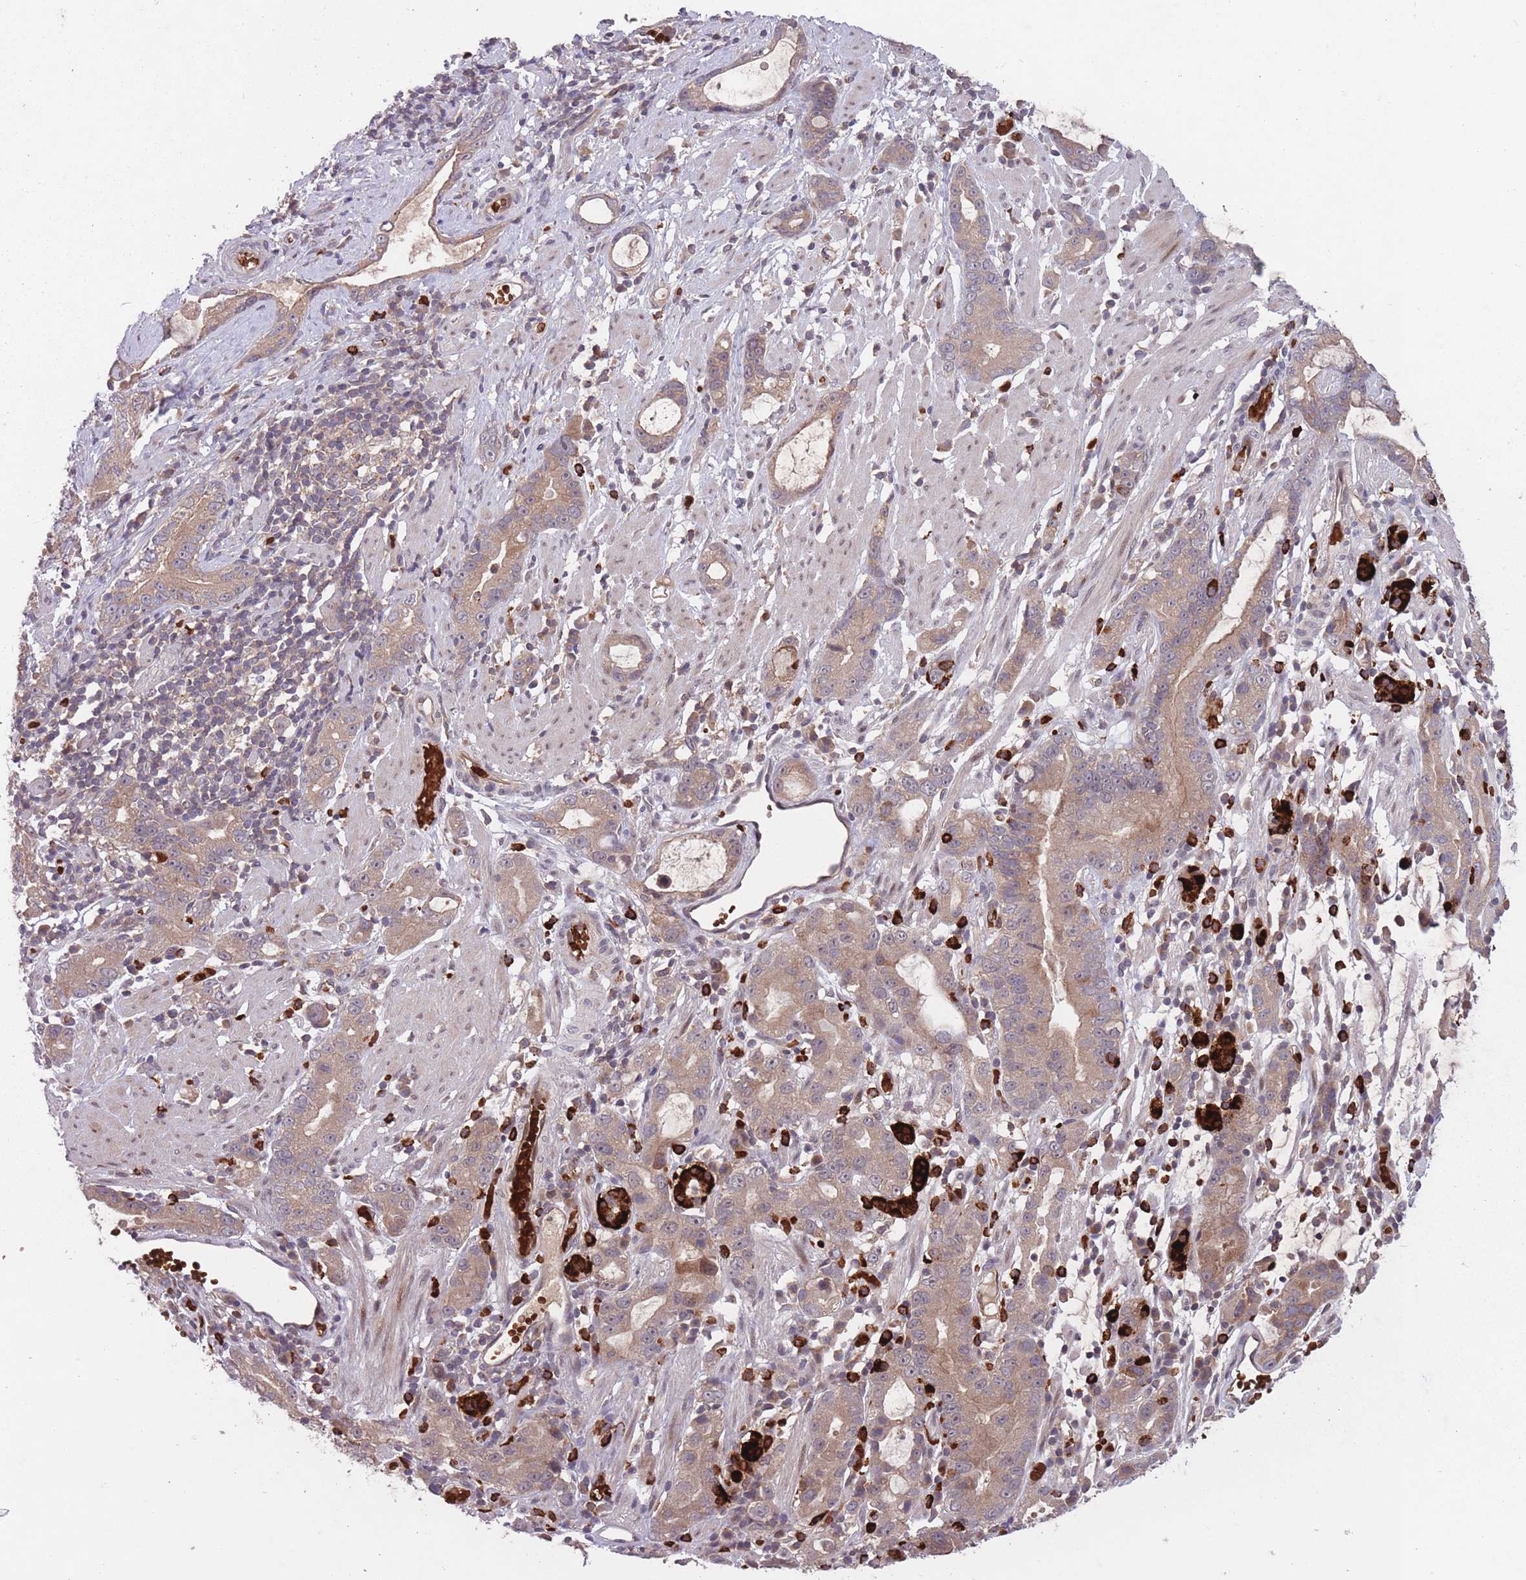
{"staining": {"intensity": "moderate", "quantity": ">75%", "location": "cytoplasmic/membranous"}, "tissue": "stomach cancer", "cell_type": "Tumor cells", "image_type": "cancer", "snomed": [{"axis": "morphology", "description": "Adenocarcinoma, NOS"}, {"axis": "topography", "description": "Stomach"}], "caption": "Stomach cancer (adenocarcinoma) tissue demonstrates moderate cytoplasmic/membranous staining in approximately >75% of tumor cells", "gene": "SECTM1", "patient": {"sex": "male", "age": 55}}